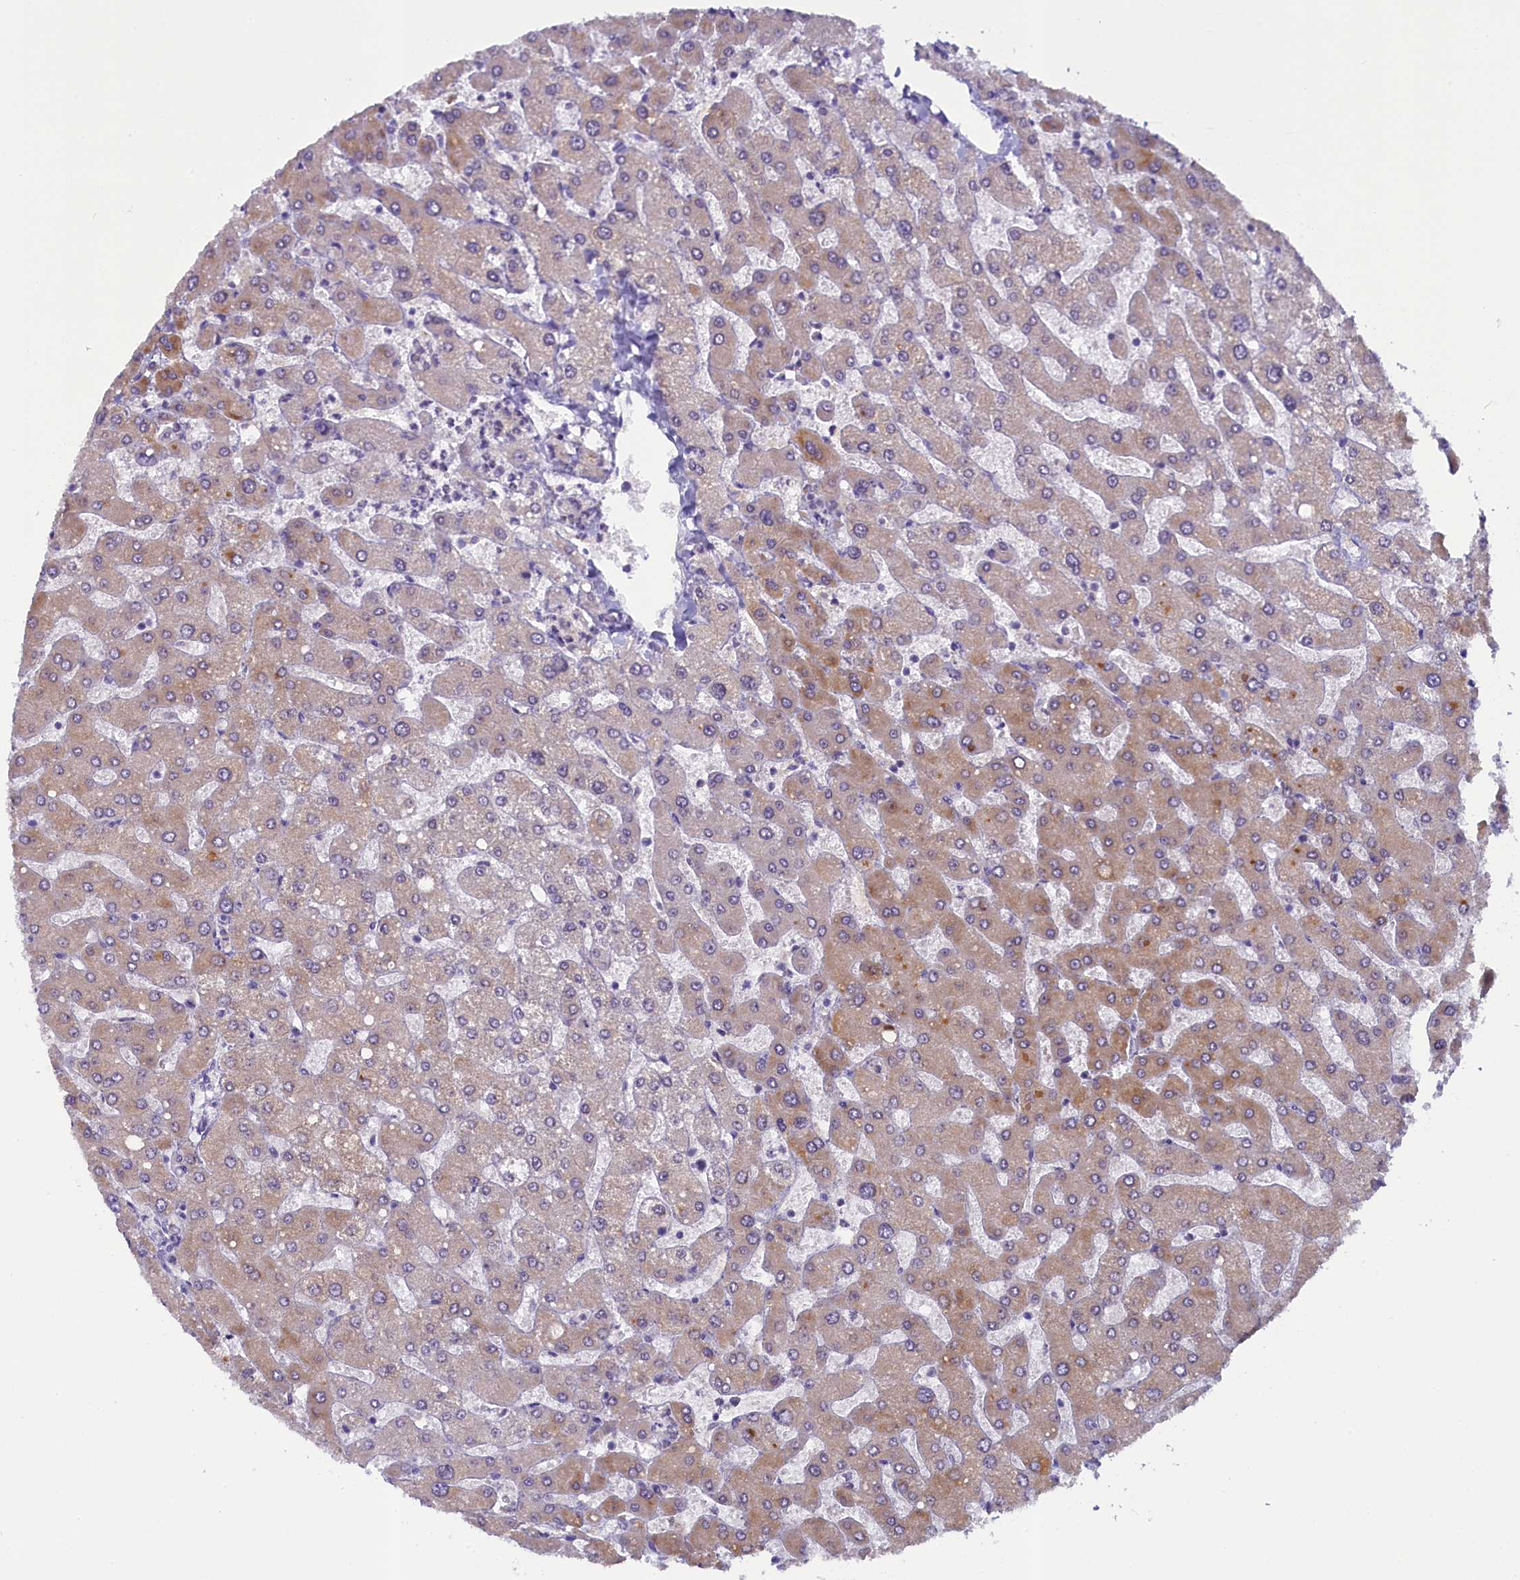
{"staining": {"intensity": "negative", "quantity": "none", "location": "none"}, "tissue": "liver", "cell_type": "Cholangiocytes", "image_type": "normal", "snomed": [{"axis": "morphology", "description": "Normal tissue, NOS"}, {"axis": "topography", "description": "Liver"}], "caption": "This is an immunohistochemistry (IHC) histopathology image of unremarkable liver. There is no staining in cholangiocytes.", "gene": "CRAMP1", "patient": {"sex": "male", "age": 55}}